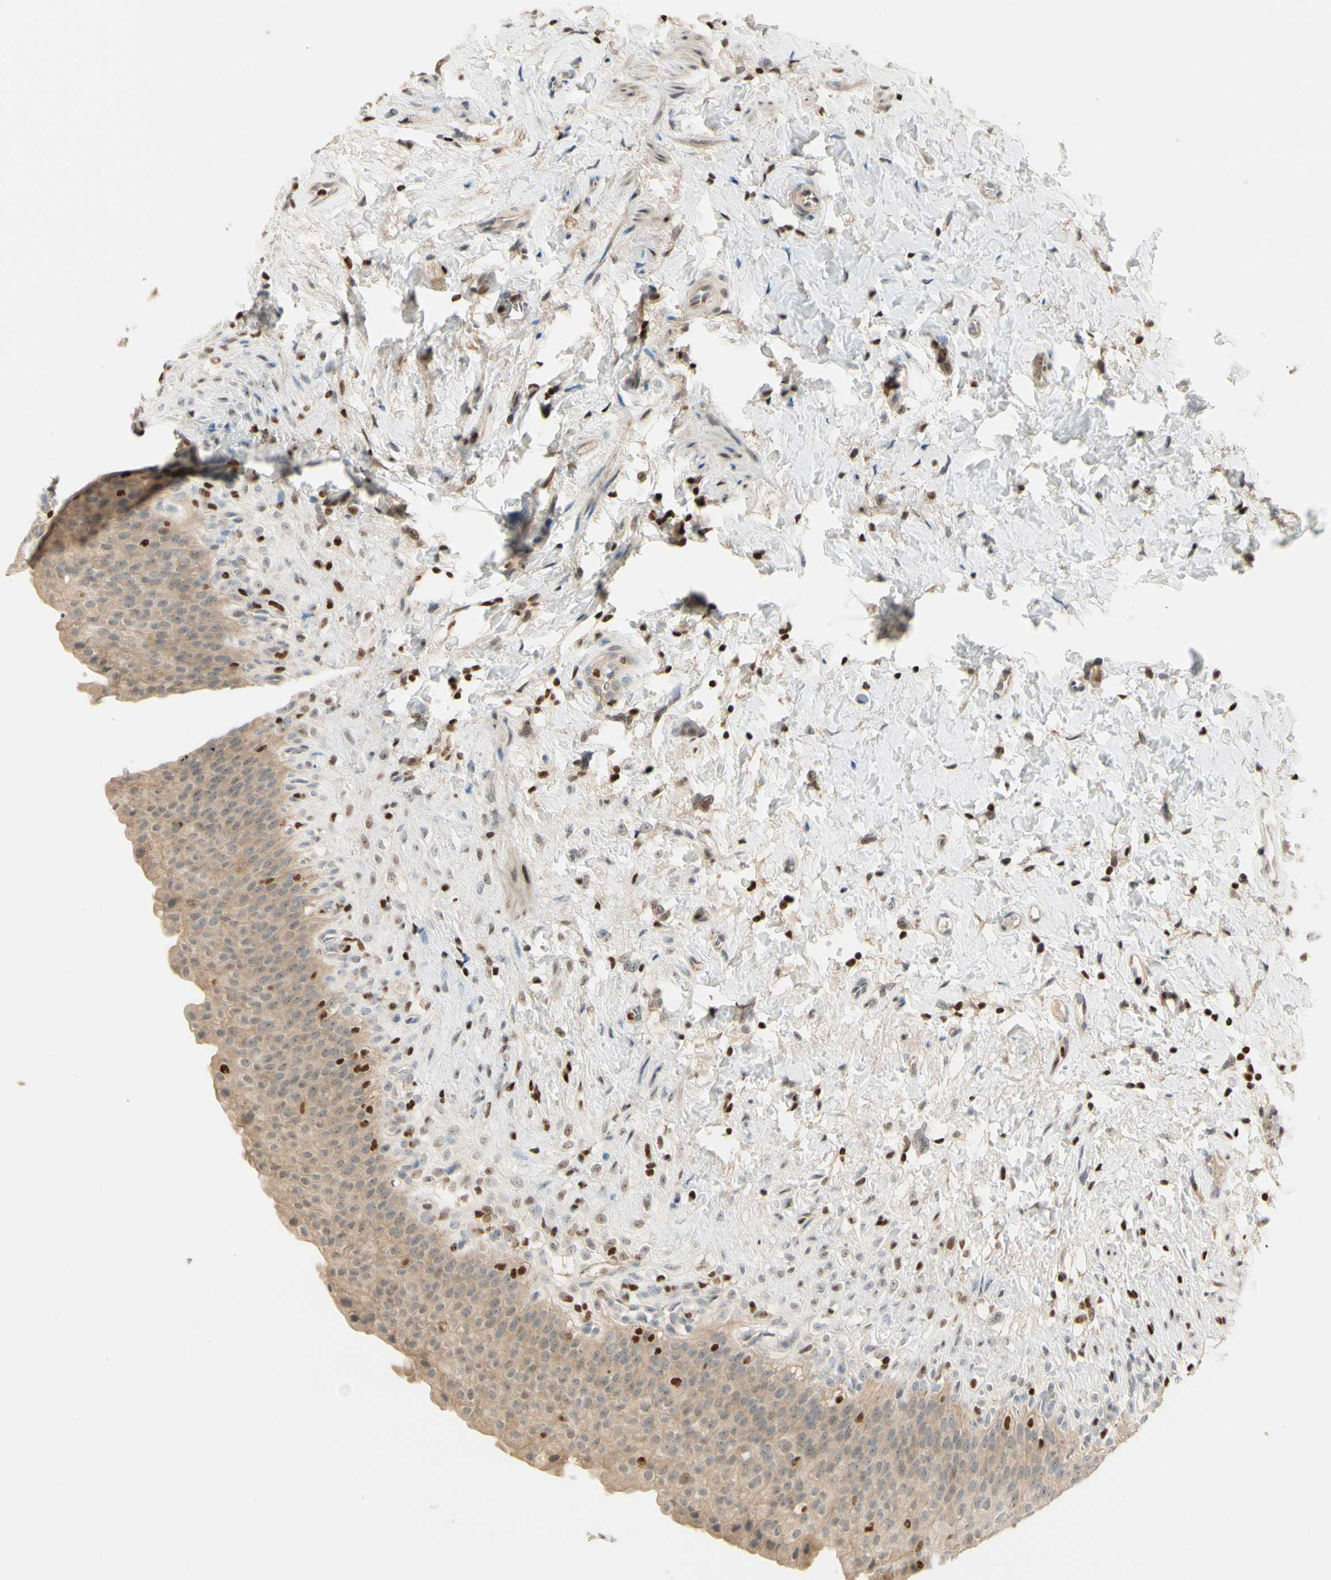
{"staining": {"intensity": "moderate", "quantity": ">75%", "location": "cytoplasmic/membranous"}, "tissue": "urinary bladder", "cell_type": "Urothelial cells", "image_type": "normal", "snomed": [{"axis": "morphology", "description": "Normal tissue, NOS"}, {"axis": "topography", "description": "Urinary bladder"}], "caption": "IHC (DAB) staining of normal human urinary bladder demonstrates moderate cytoplasmic/membranous protein expression in approximately >75% of urothelial cells.", "gene": "NFYA", "patient": {"sex": "female", "age": 79}}